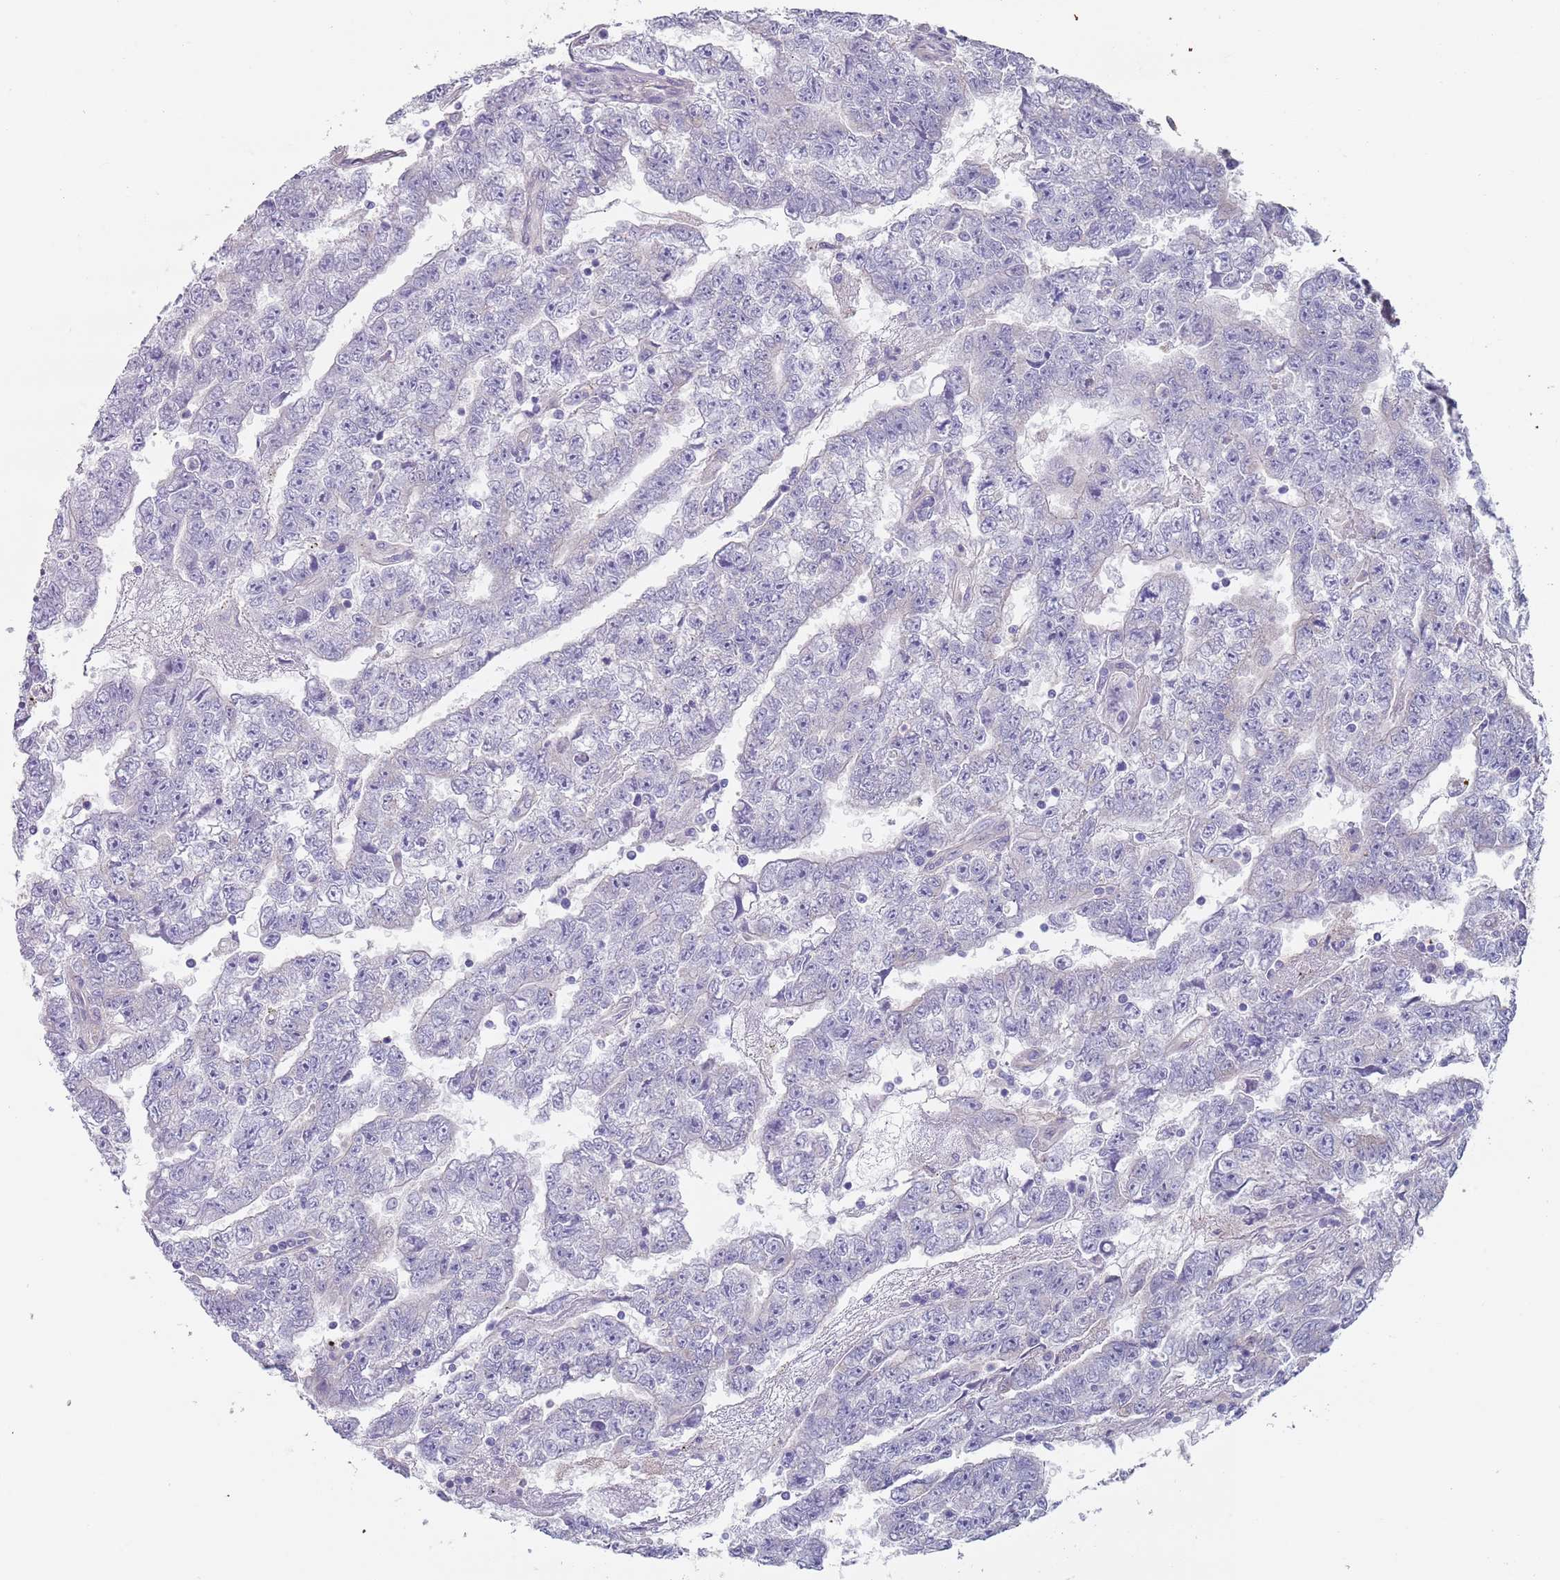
{"staining": {"intensity": "negative", "quantity": "none", "location": "none"}, "tissue": "testis cancer", "cell_type": "Tumor cells", "image_type": "cancer", "snomed": [{"axis": "morphology", "description": "Carcinoma, Embryonal, NOS"}, {"axis": "topography", "description": "Testis"}], "caption": "DAB immunohistochemical staining of testis cancer shows no significant expression in tumor cells. (Stains: DAB immunohistochemistry (IHC) with hematoxylin counter stain, Microscopy: brightfield microscopy at high magnification).", "gene": "APPL2", "patient": {"sex": "male", "age": 25}}